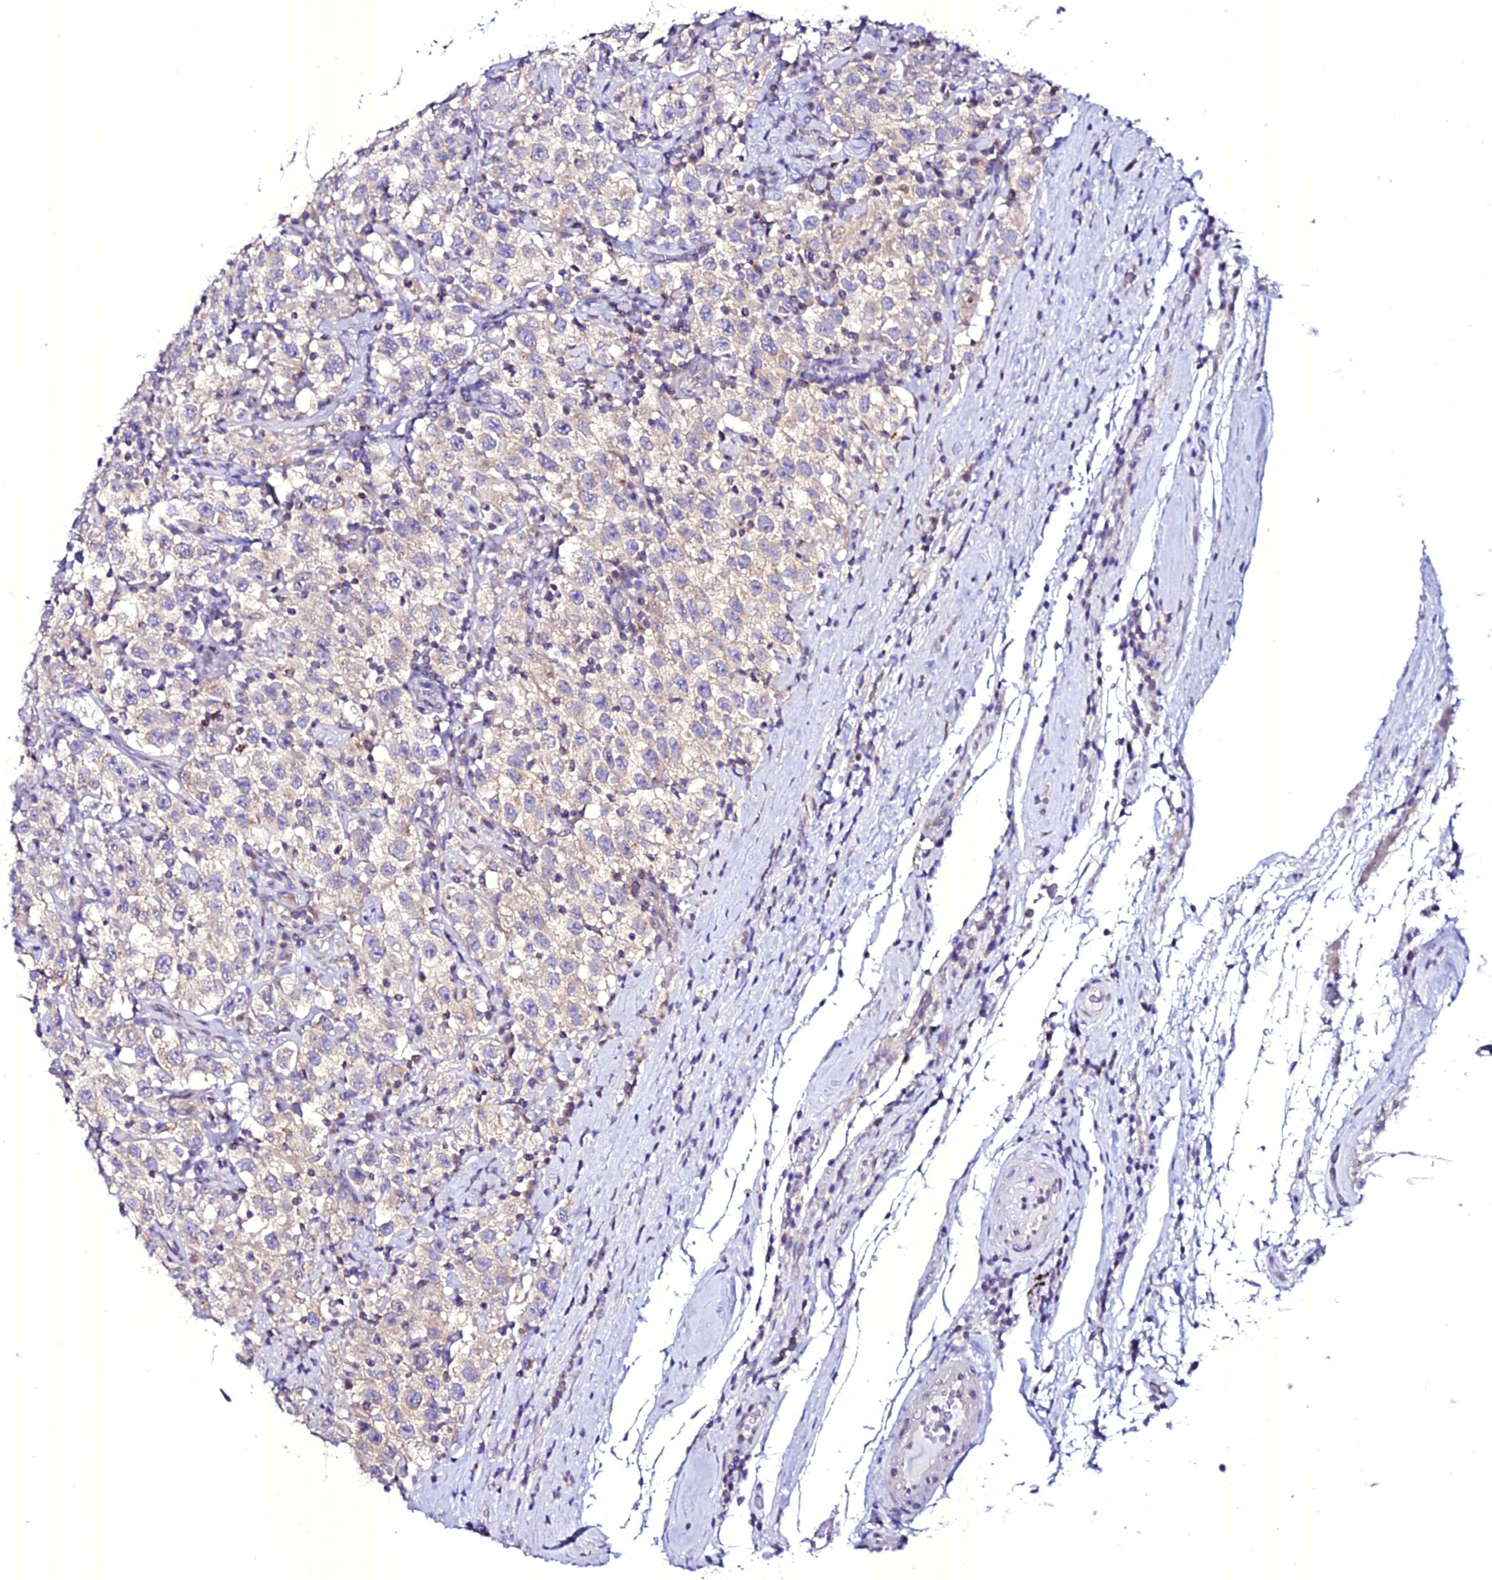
{"staining": {"intensity": "negative", "quantity": "none", "location": "none"}, "tissue": "testis cancer", "cell_type": "Tumor cells", "image_type": "cancer", "snomed": [{"axis": "morphology", "description": "Seminoma, NOS"}, {"axis": "topography", "description": "Testis"}], "caption": "Testis cancer (seminoma) was stained to show a protein in brown. There is no significant positivity in tumor cells.", "gene": "ATG16L2", "patient": {"sex": "male", "age": 41}}